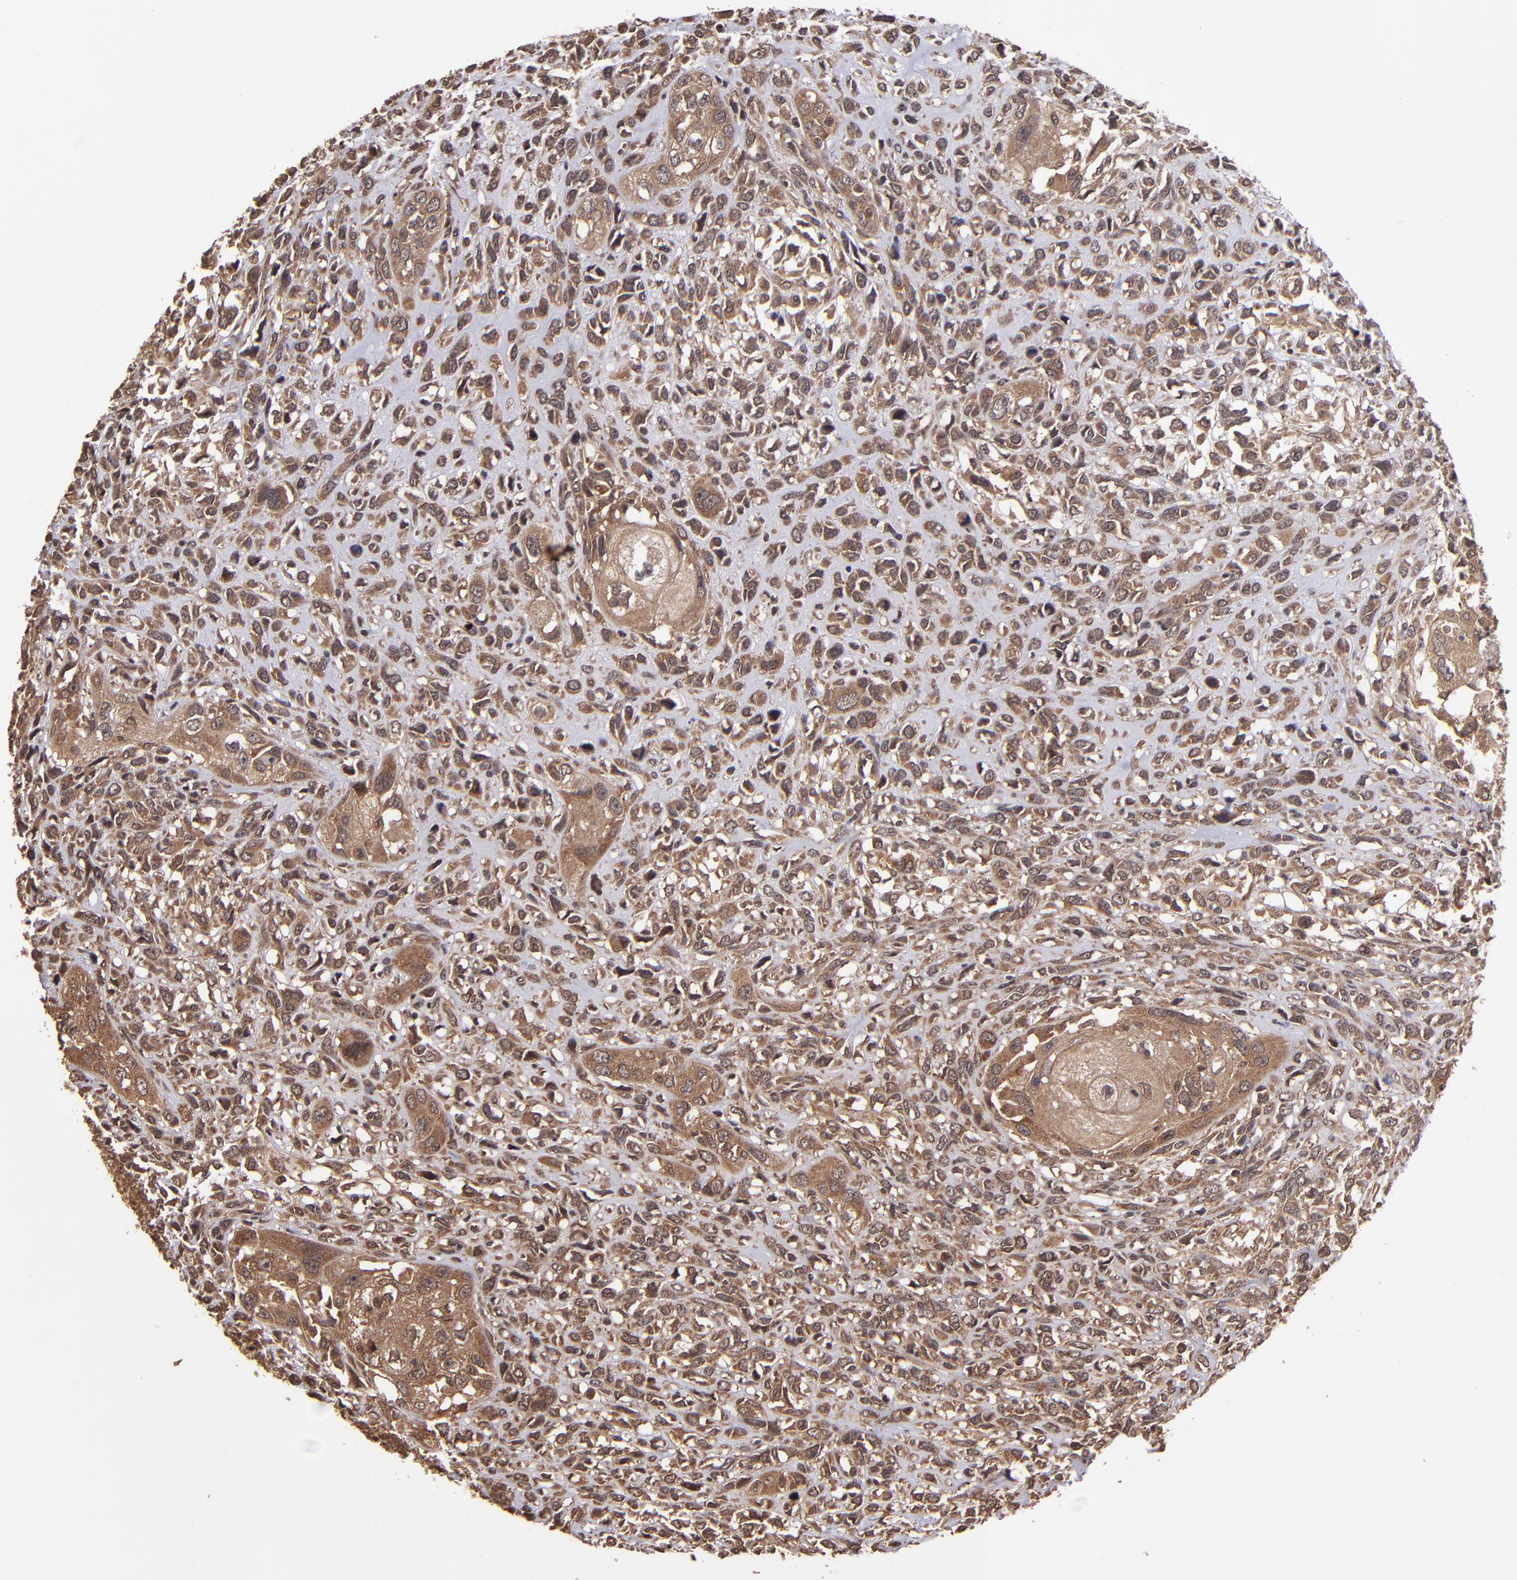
{"staining": {"intensity": "moderate", "quantity": ">75%", "location": "cytoplasmic/membranous"}, "tissue": "head and neck cancer", "cell_type": "Tumor cells", "image_type": "cancer", "snomed": [{"axis": "morphology", "description": "Neoplasm, malignant, NOS"}, {"axis": "topography", "description": "Salivary gland"}, {"axis": "topography", "description": "Head-Neck"}], "caption": "Human malignant neoplasm (head and neck) stained with a protein marker shows moderate staining in tumor cells.", "gene": "NFE2L2", "patient": {"sex": "male", "age": 43}}